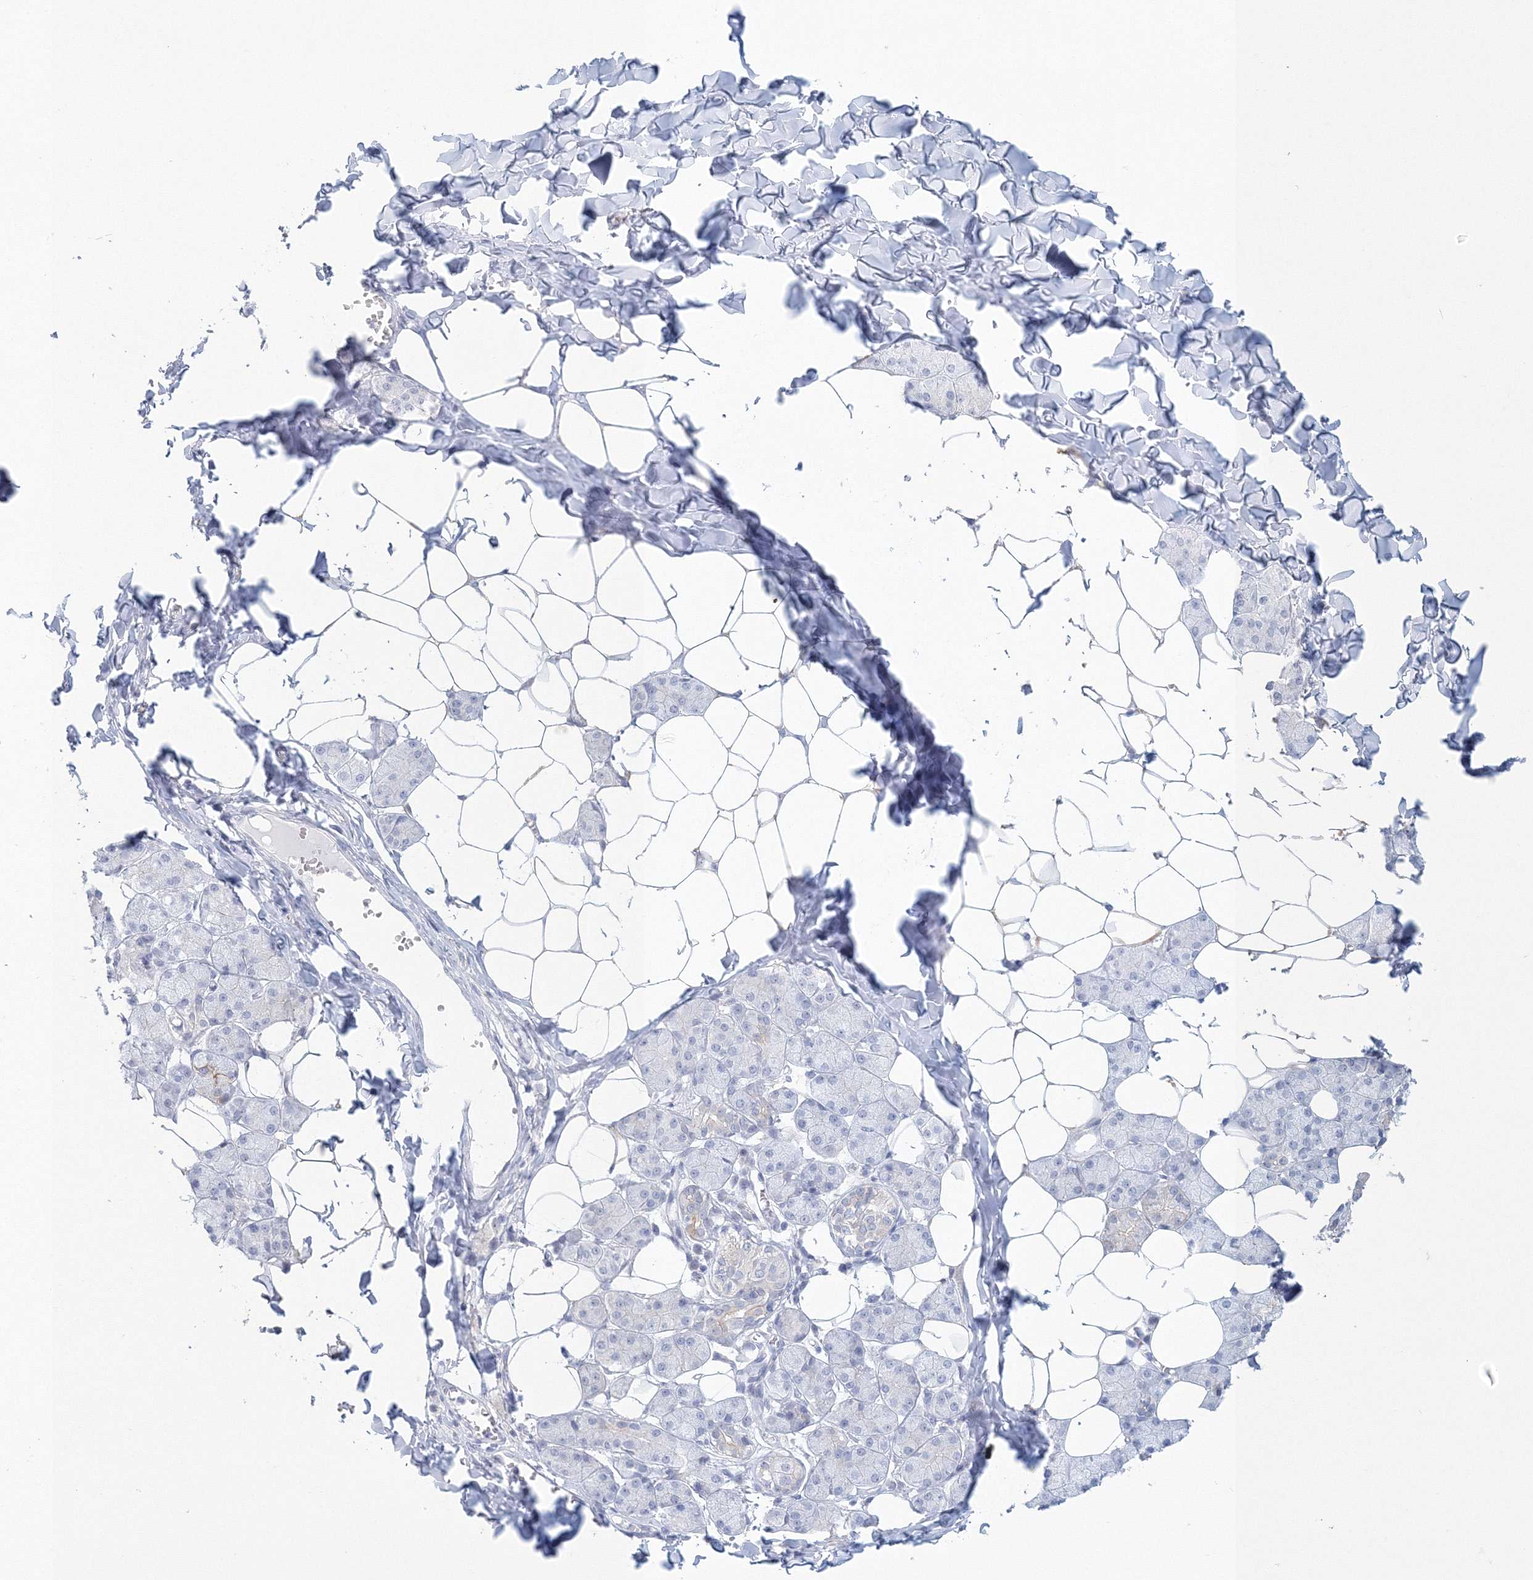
{"staining": {"intensity": "moderate", "quantity": "<25%", "location": "cytoplasmic/membranous"}, "tissue": "salivary gland", "cell_type": "Glandular cells", "image_type": "normal", "snomed": [{"axis": "morphology", "description": "Normal tissue, NOS"}, {"axis": "topography", "description": "Salivary gland"}], "caption": "Immunohistochemistry image of unremarkable salivary gland stained for a protein (brown), which reveals low levels of moderate cytoplasmic/membranous positivity in about <25% of glandular cells.", "gene": "VSIG1", "patient": {"sex": "female", "age": 33}}